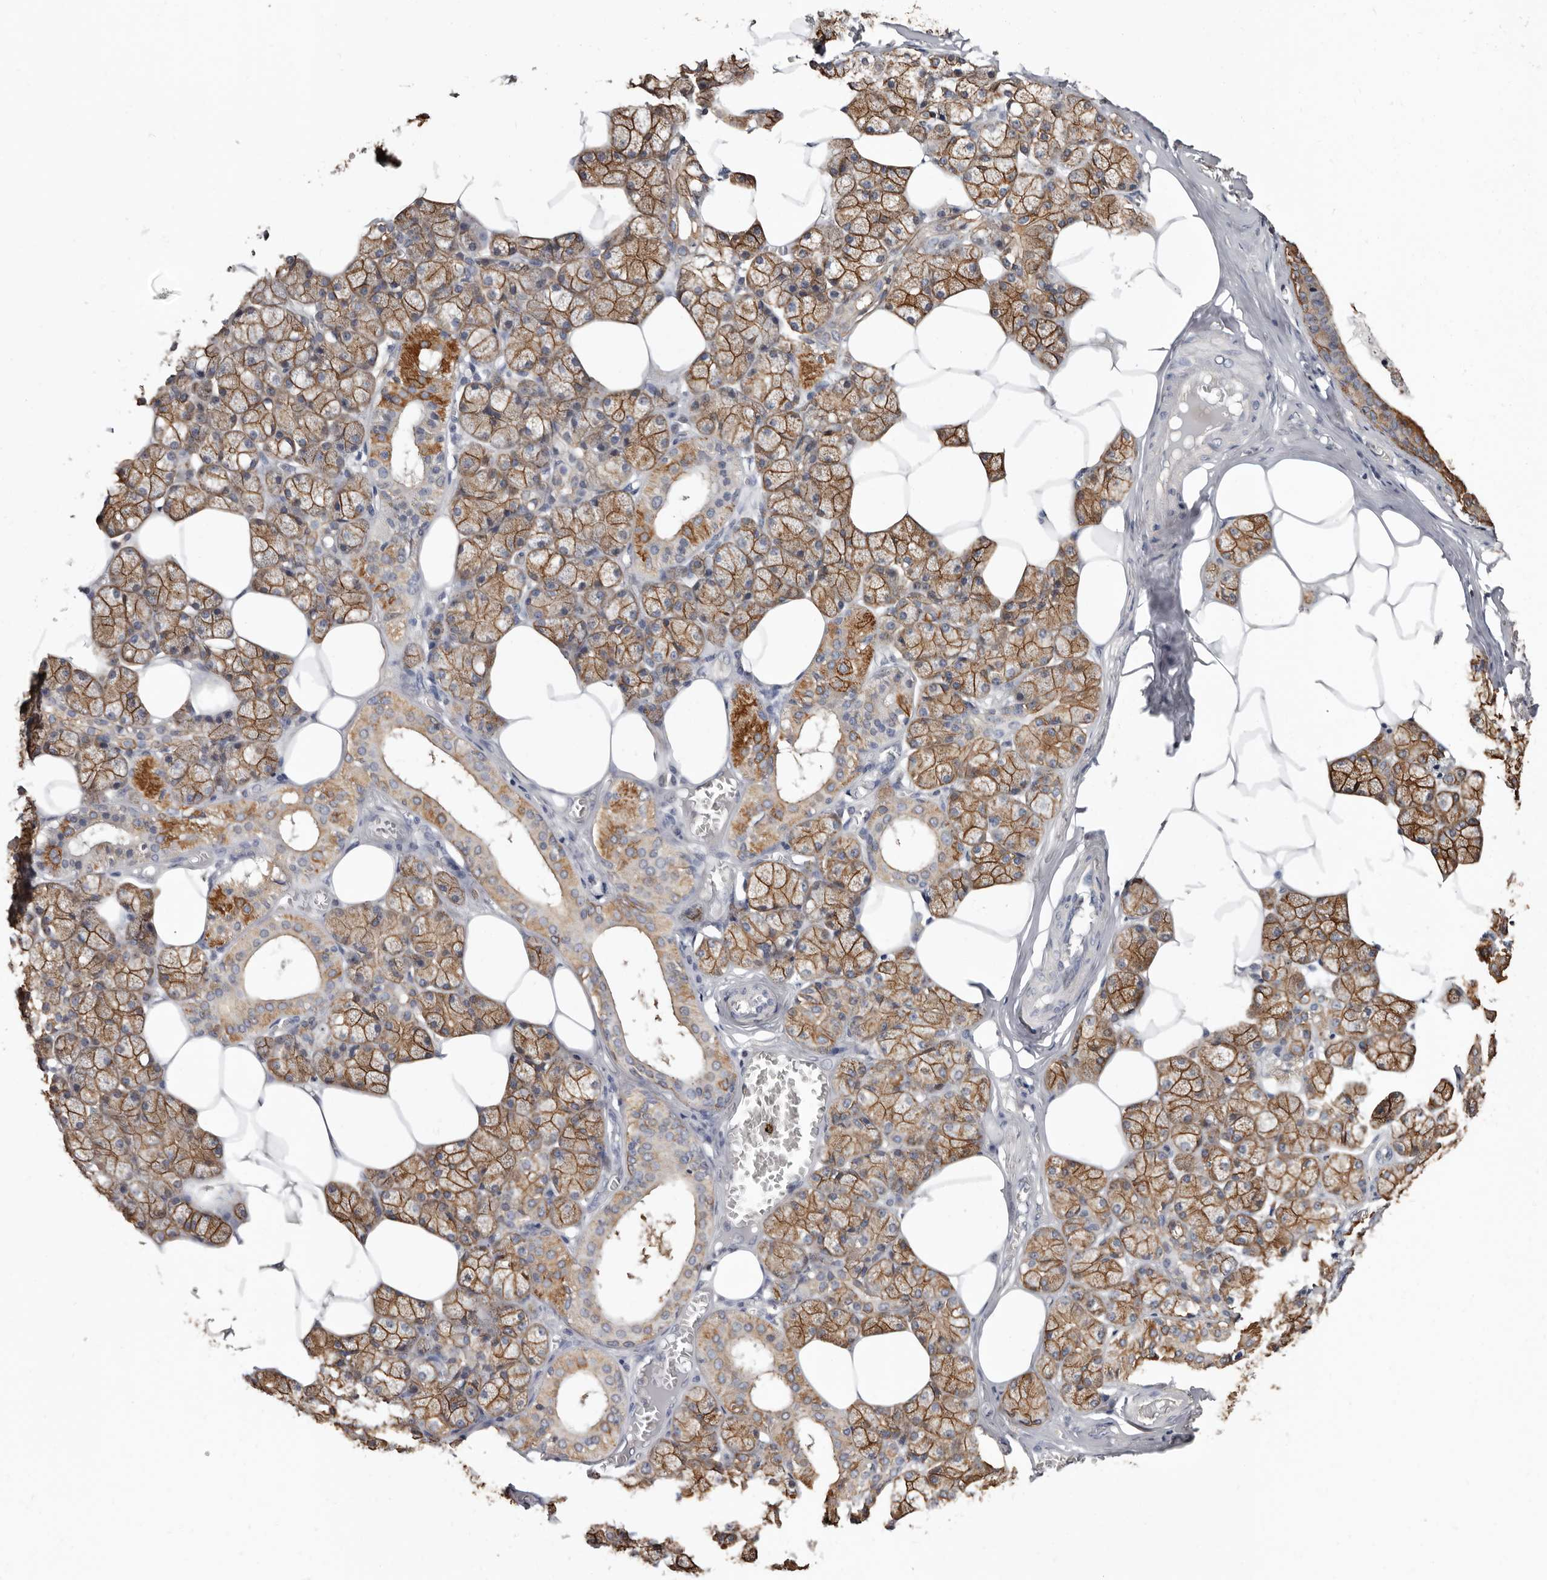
{"staining": {"intensity": "strong", "quantity": ">75%", "location": "cytoplasmic/membranous"}, "tissue": "salivary gland", "cell_type": "Glandular cells", "image_type": "normal", "snomed": [{"axis": "morphology", "description": "Normal tissue, NOS"}, {"axis": "topography", "description": "Salivary gland"}], "caption": "A brown stain labels strong cytoplasmic/membranous positivity of a protein in glandular cells of benign salivary gland. The protein is shown in brown color, while the nuclei are stained blue.", "gene": "MRPL18", "patient": {"sex": "male", "age": 62}}